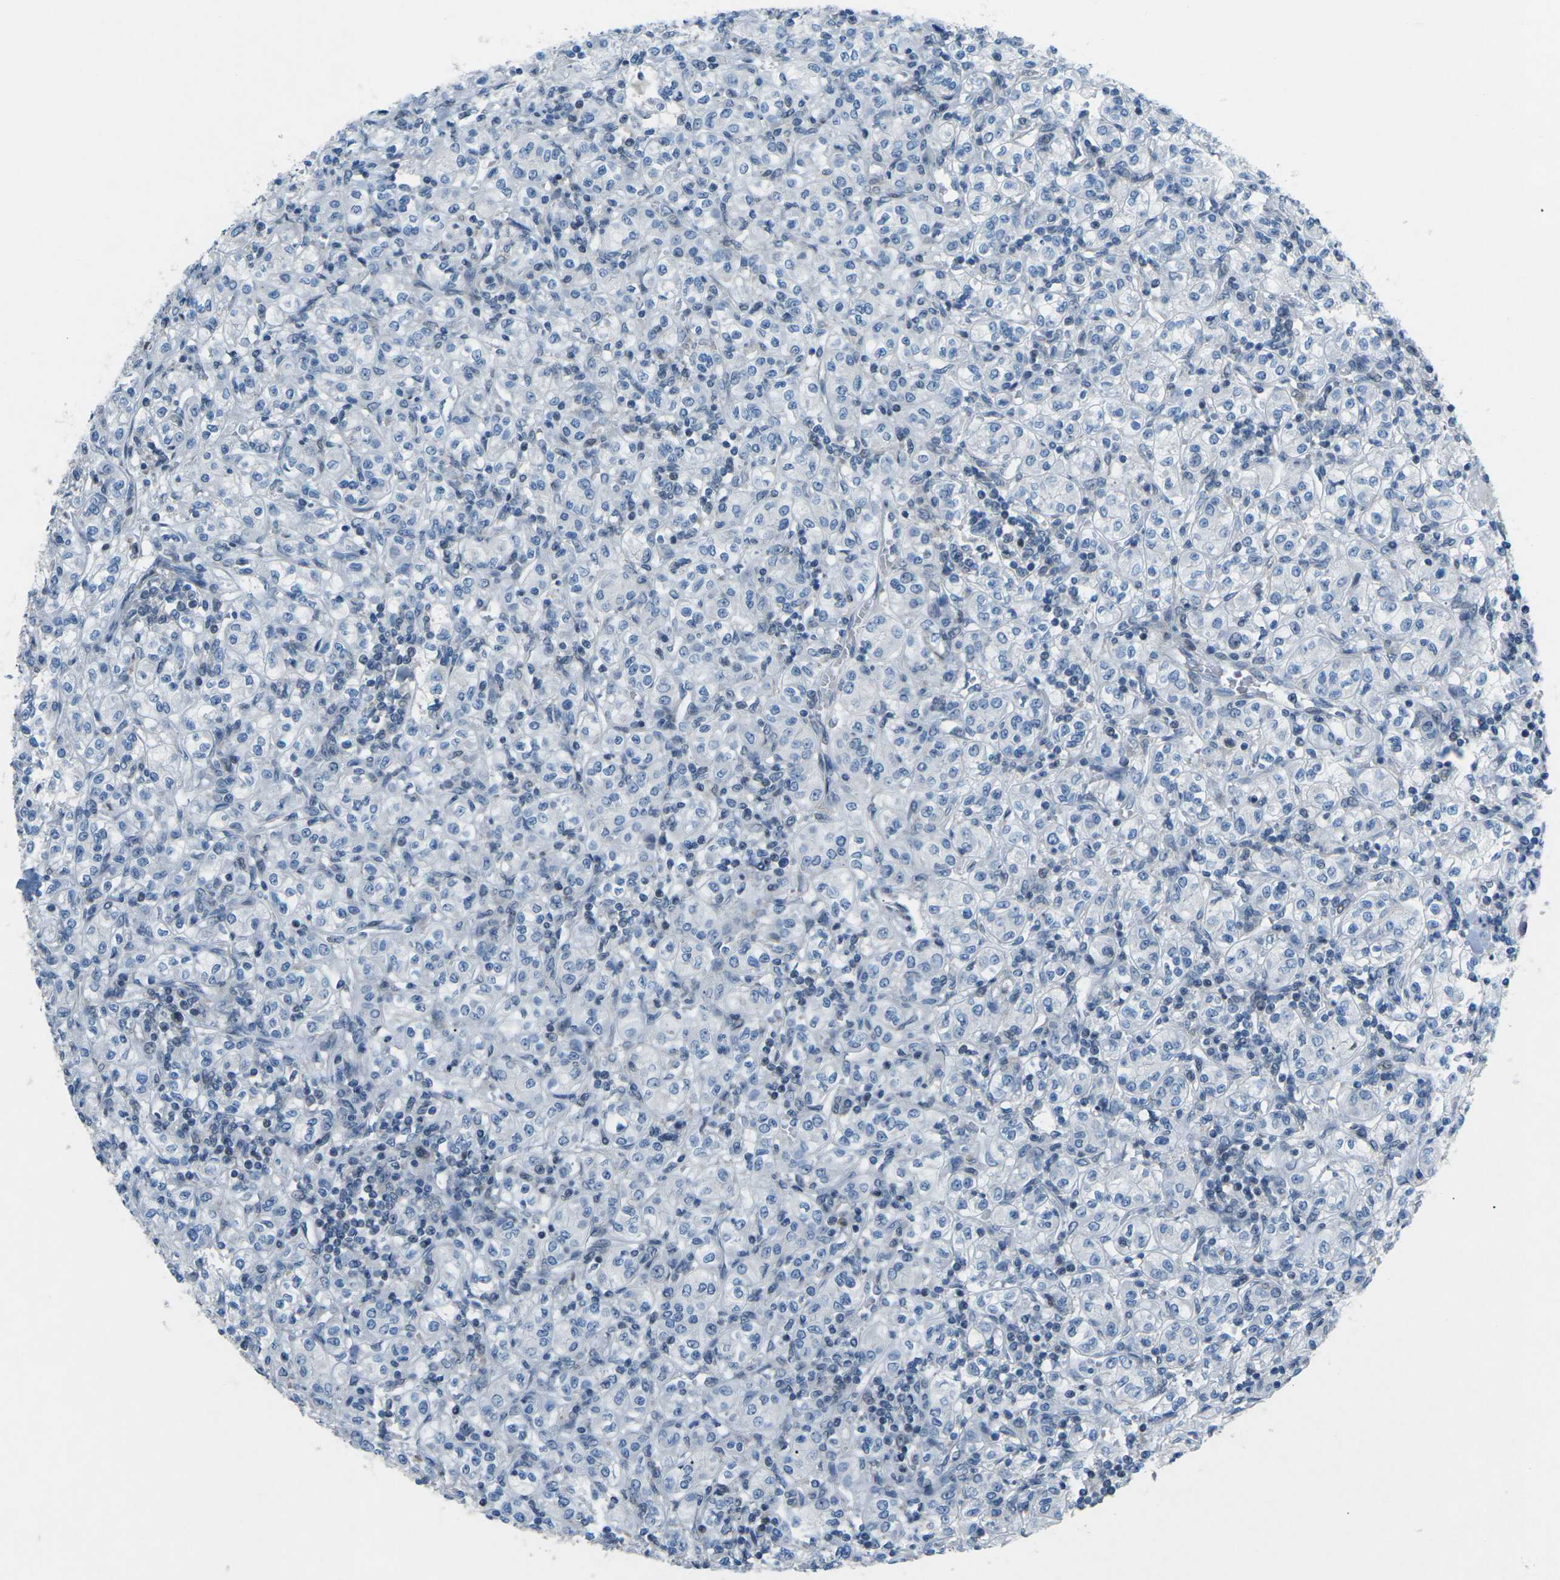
{"staining": {"intensity": "negative", "quantity": "none", "location": "none"}, "tissue": "renal cancer", "cell_type": "Tumor cells", "image_type": "cancer", "snomed": [{"axis": "morphology", "description": "Adenocarcinoma, NOS"}, {"axis": "topography", "description": "Kidney"}], "caption": "Immunohistochemistry photomicrograph of neoplastic tissue: human renal cancer stained with DAB demonstrates no significant protein positivity in tumor cells.", "gene": "MBNL1", "patient": {"sex": "male", "age": 77}}